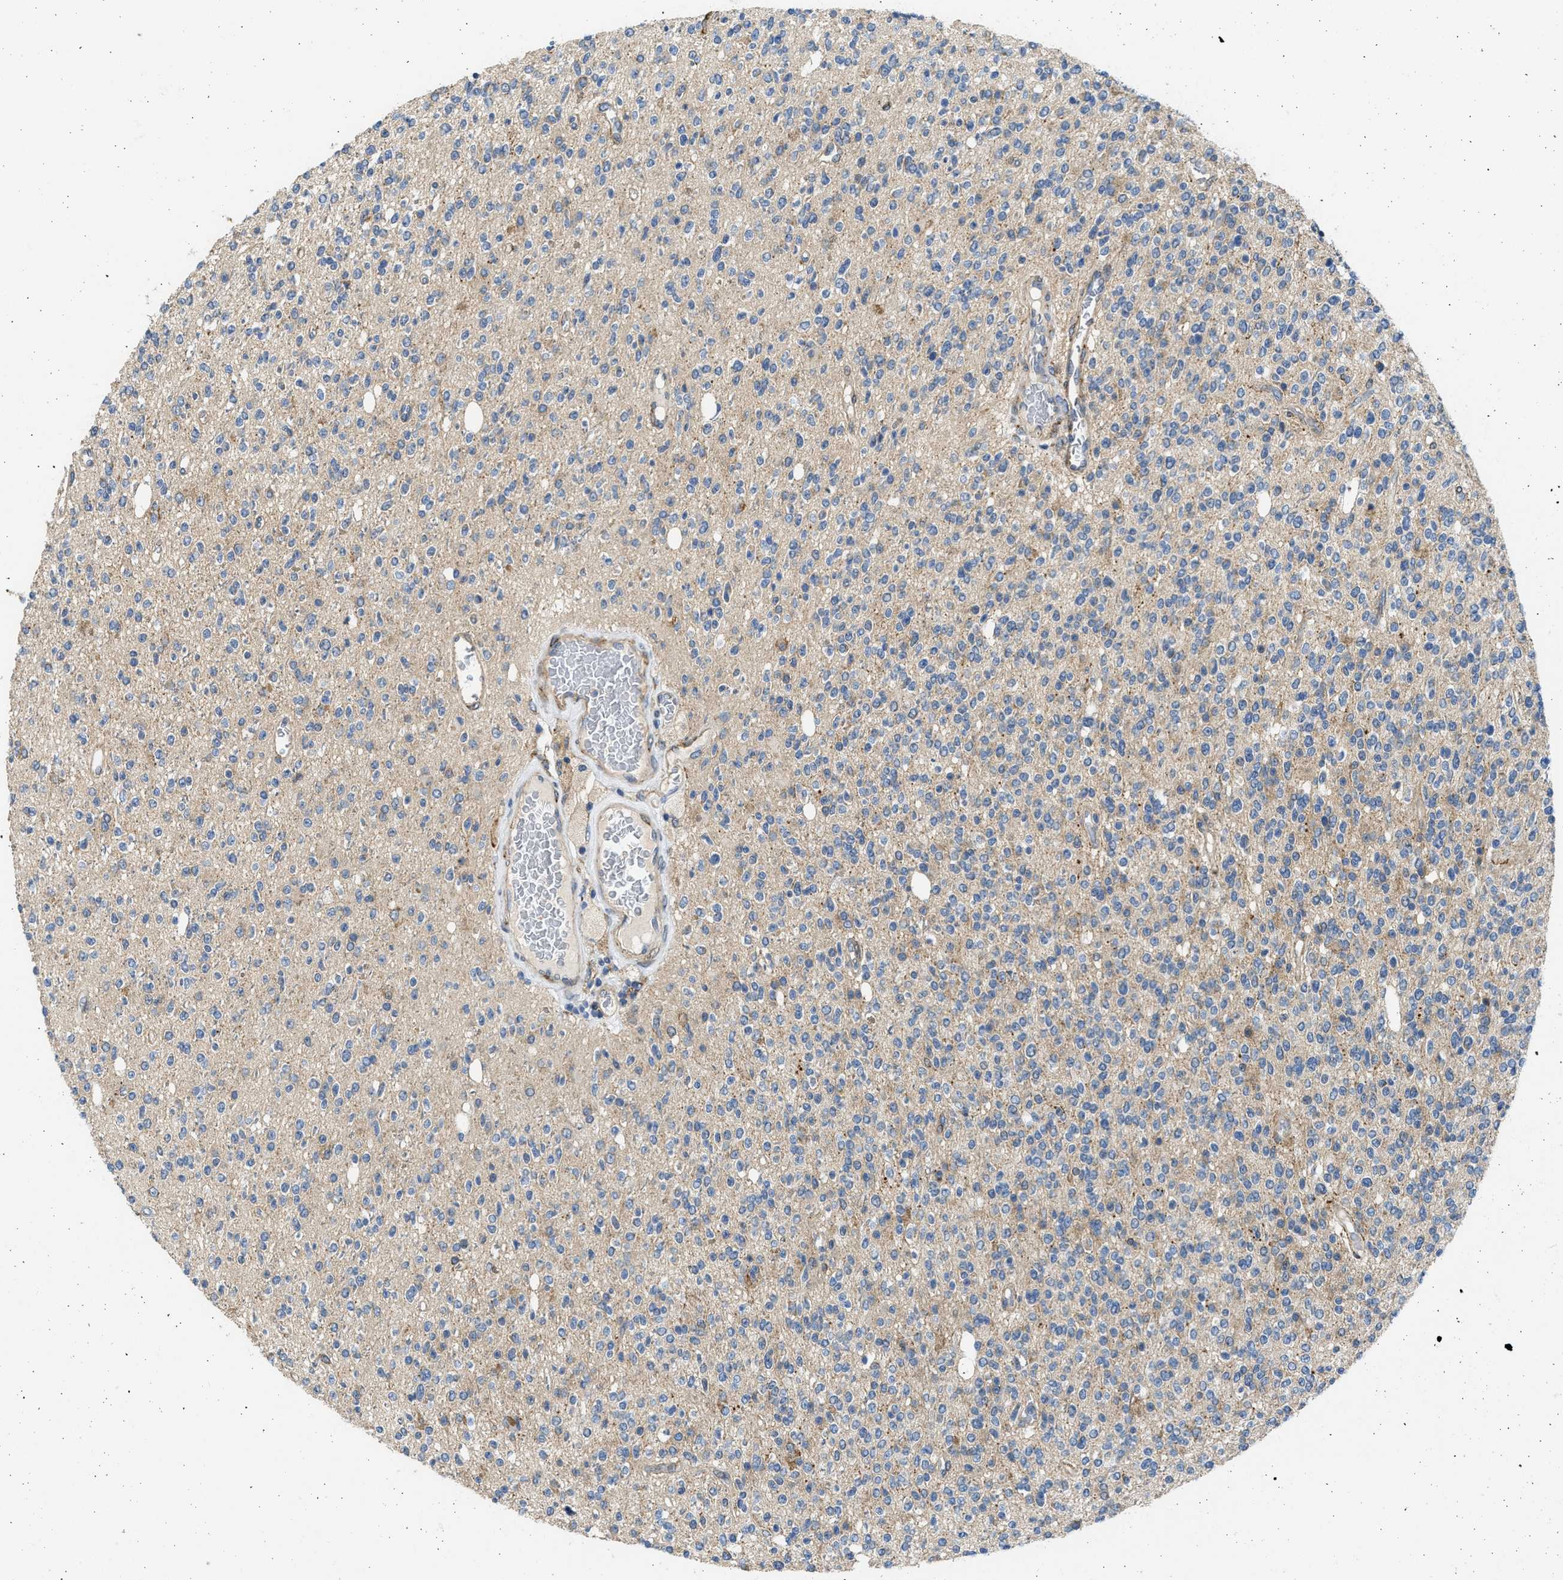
{"staining": {"intensity": "weak", "quantity": "25%-75%", "location": "cytoplasmic/membranous"}, "tissue": "glioma", "cell_type": "Tumor cells", "image_type": "cancer", "snomed": [{"axis": "morphology", "description": "Glioma, malignant, High grade"}, {"axis": "topography", "description": "Brain"}], "caption": "Human glioma stained with a brown dye exhibits weak cytoplasmic/membranous positive staining in approximately 25%-75% of tumor cells.", "gene": "PLD2", "patient": {"sex": "male", "age": 34}}